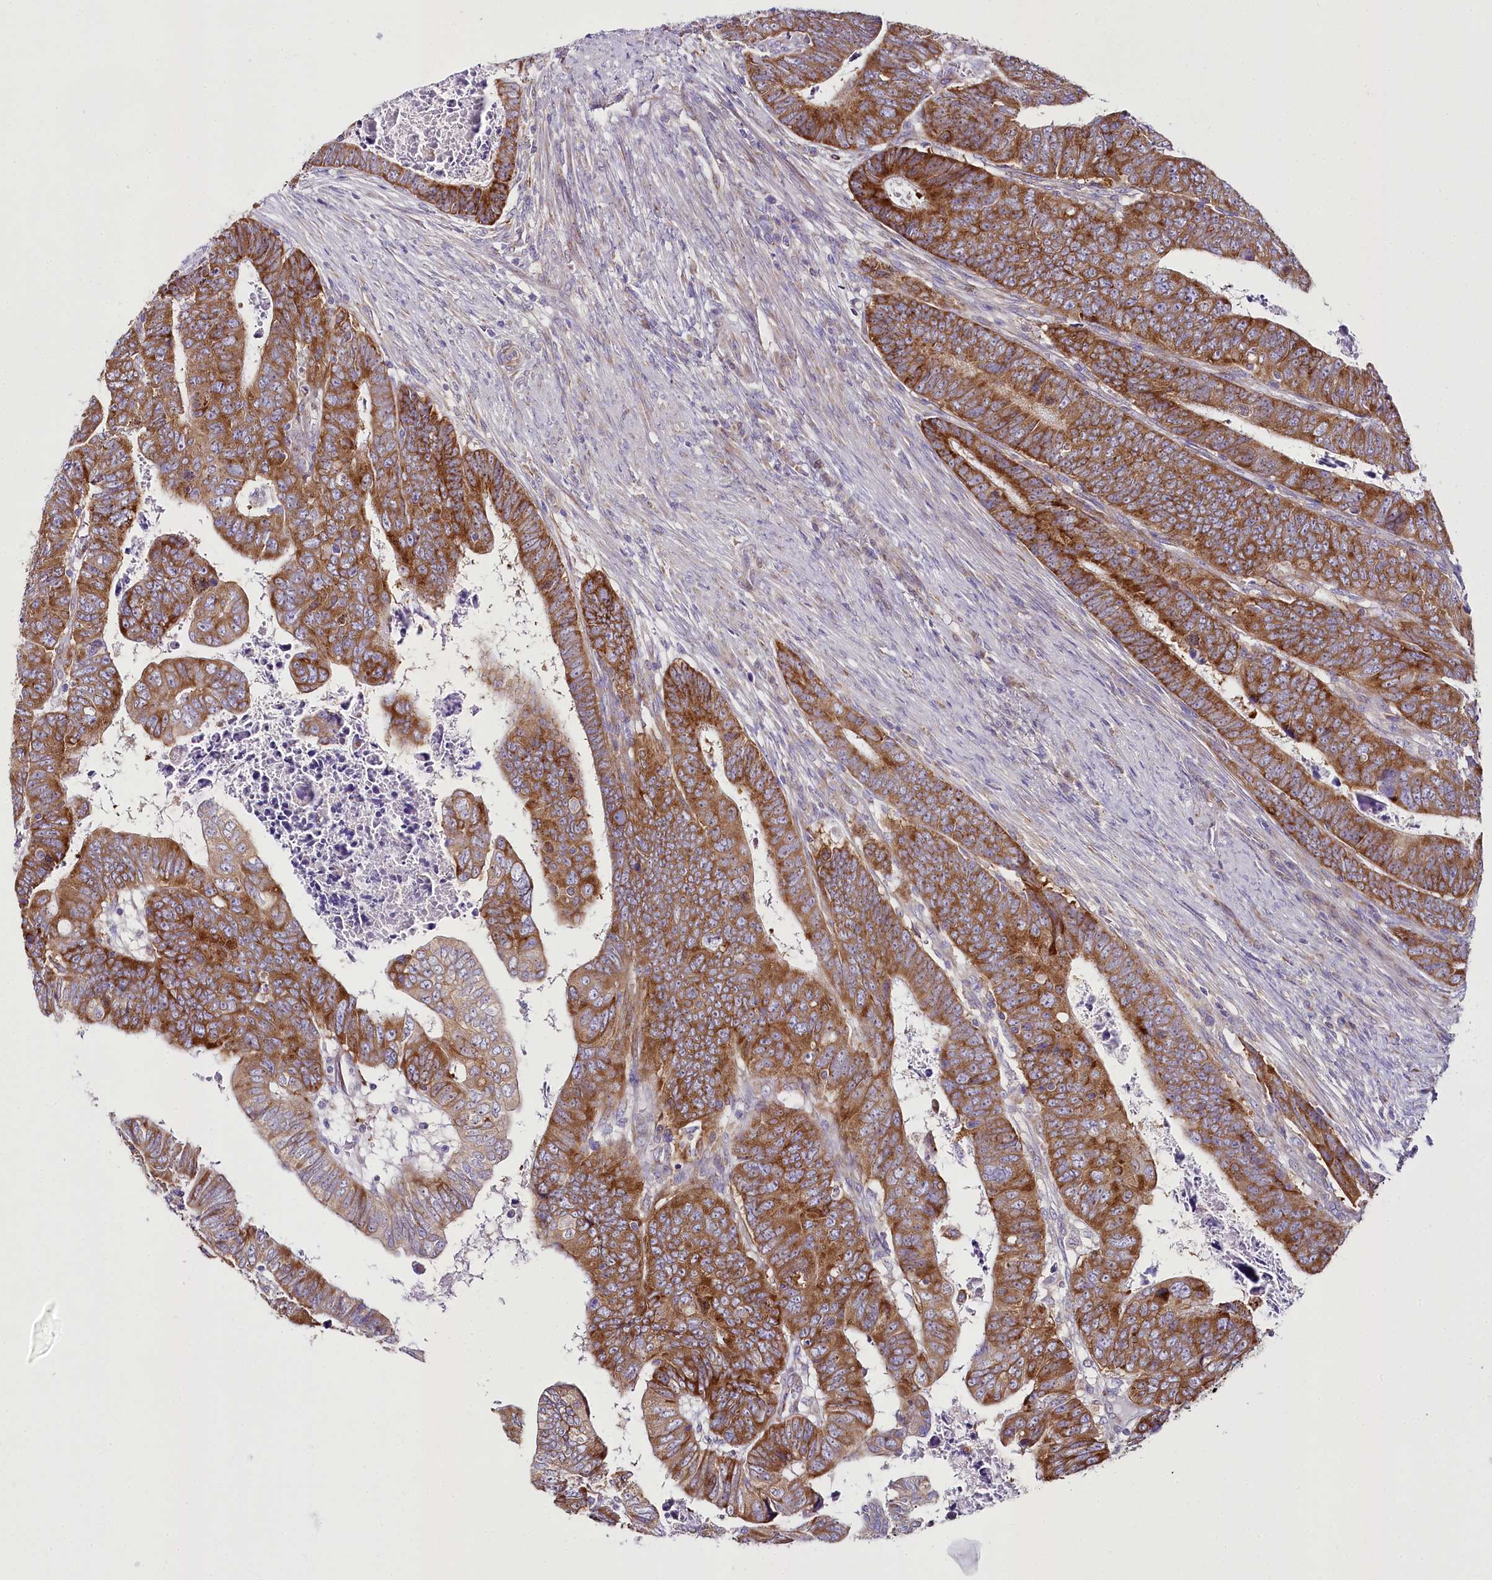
{"staining": {"intensity": "strong", "quantity": ">75%", "location": "cytoplasmic/membranous"}, "tissue": "colorectal cancer", "cell_type": "Tumor cells", "image_type": "cancer", "snomed": [{"axis": "morphology", "description": "Normal tissue, NOS"}, {"axis": "morphology", "description": "Adenocarcinoma, NOS"}, {"axis": "topography", "description": "Rectum"}], "caption": "Immunohistochemical staining of adenocarcinoma (colorectal) reveals high levels of strong cytoplasmic/membranous protein staining in approximately >75% of tumor cells. (brown staining indicates protein expression, while blue staining denotes nuclei).", "gene": "THUMPD3", "patient": {"sex": "female", "age": 65}}